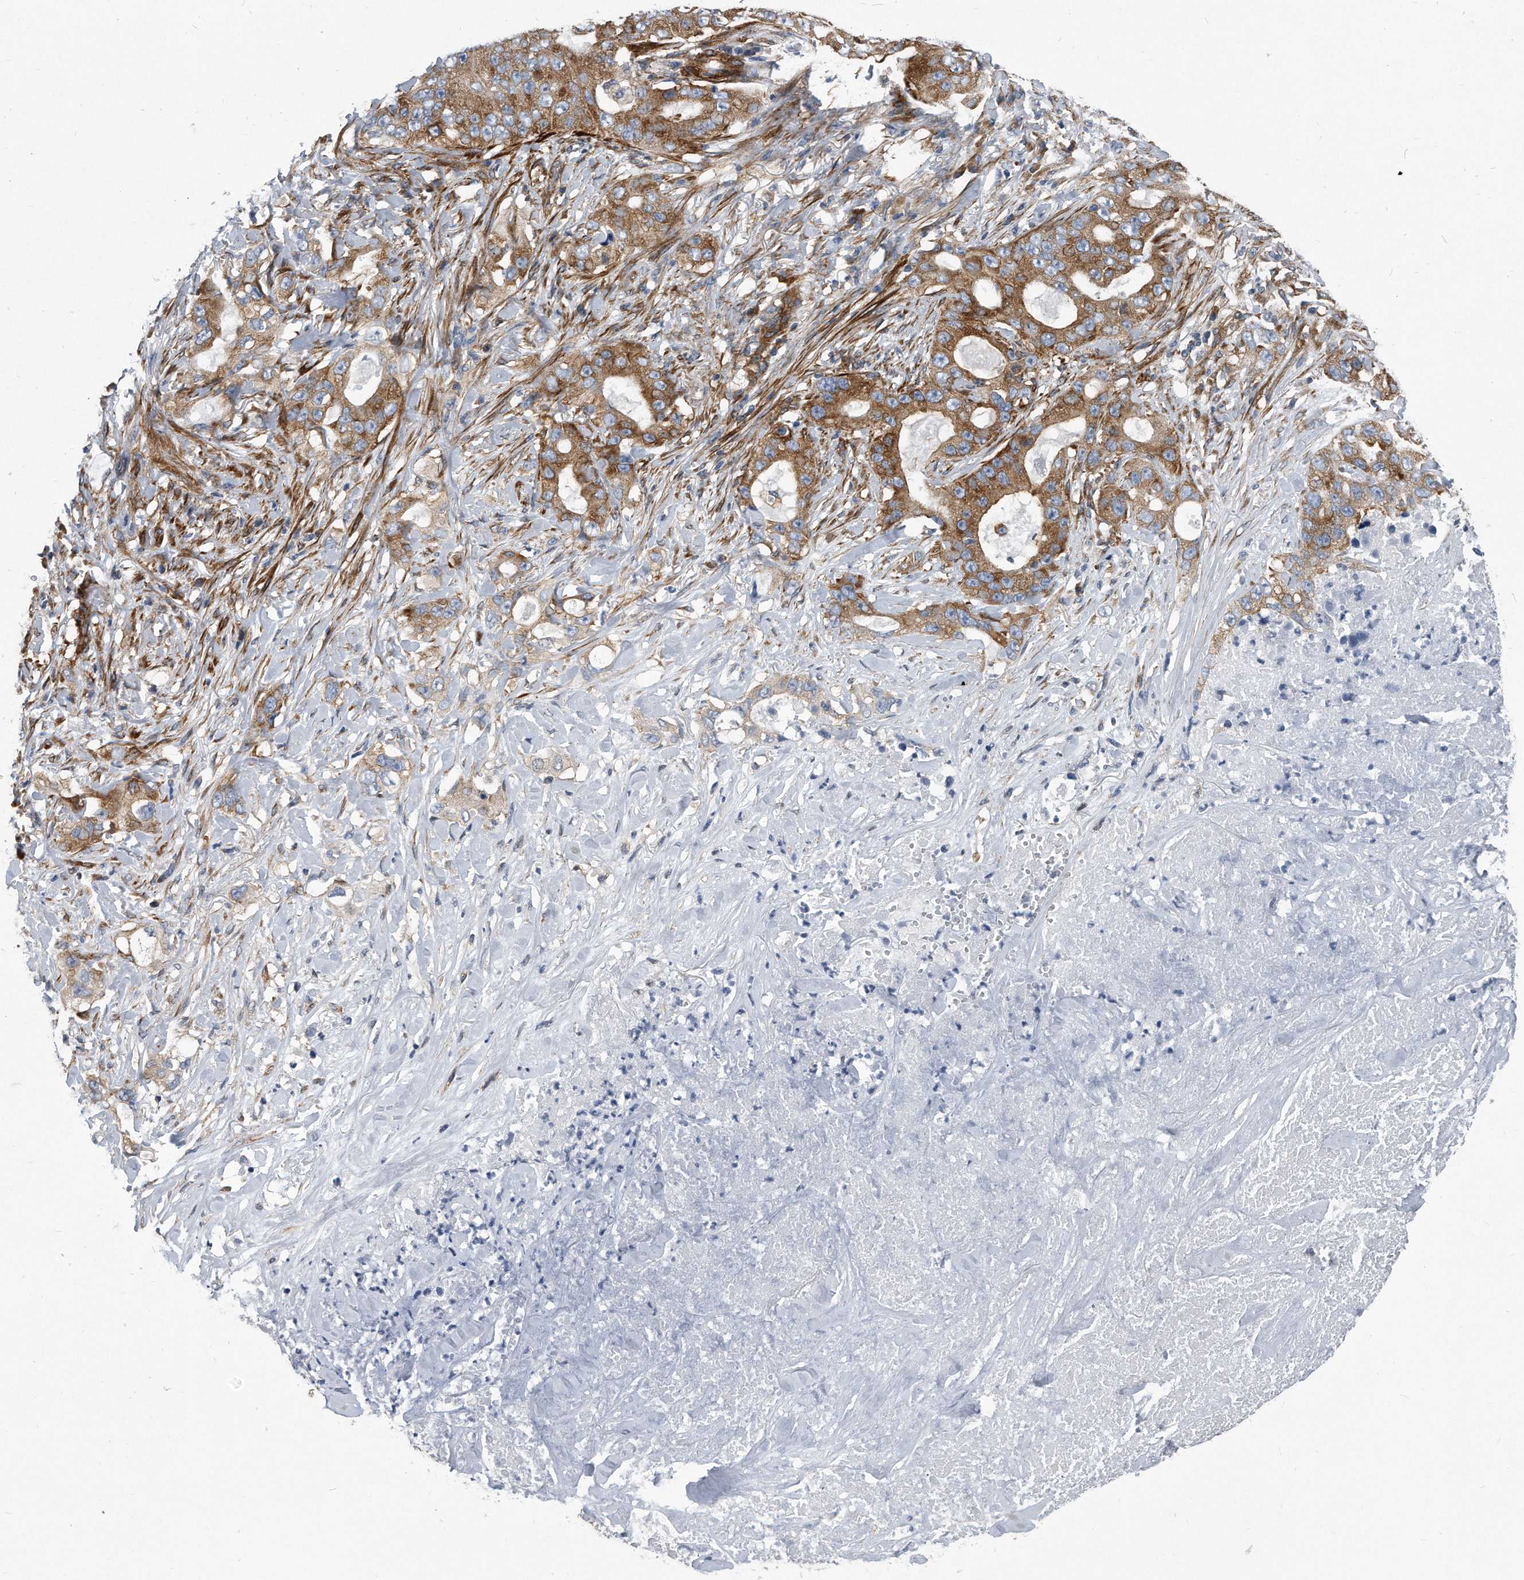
{"staining": {"intensity": "moderate", "quantity": ">75%", "location": "cytoplasmic/membranous"}, "tissue": "lung cancer", "cell_type": "Tumor cells", "image_type": "cancer", "snomed": [{"axis": "morphology", "description": "Adenocarcinoma, NOS"}, {"axis": "topography", "description": "Lung"}], "caption": "This histopathology image displays lung cancer stained with immunohistochemistry to label a protein in brown. The cytoplasmic/membranous of tumor cells show moderate positivity for the protein. Nuclei are counter-stained blue.", "gene": "EIF2B4", "patient": {"sex": "female", "age": 51}}